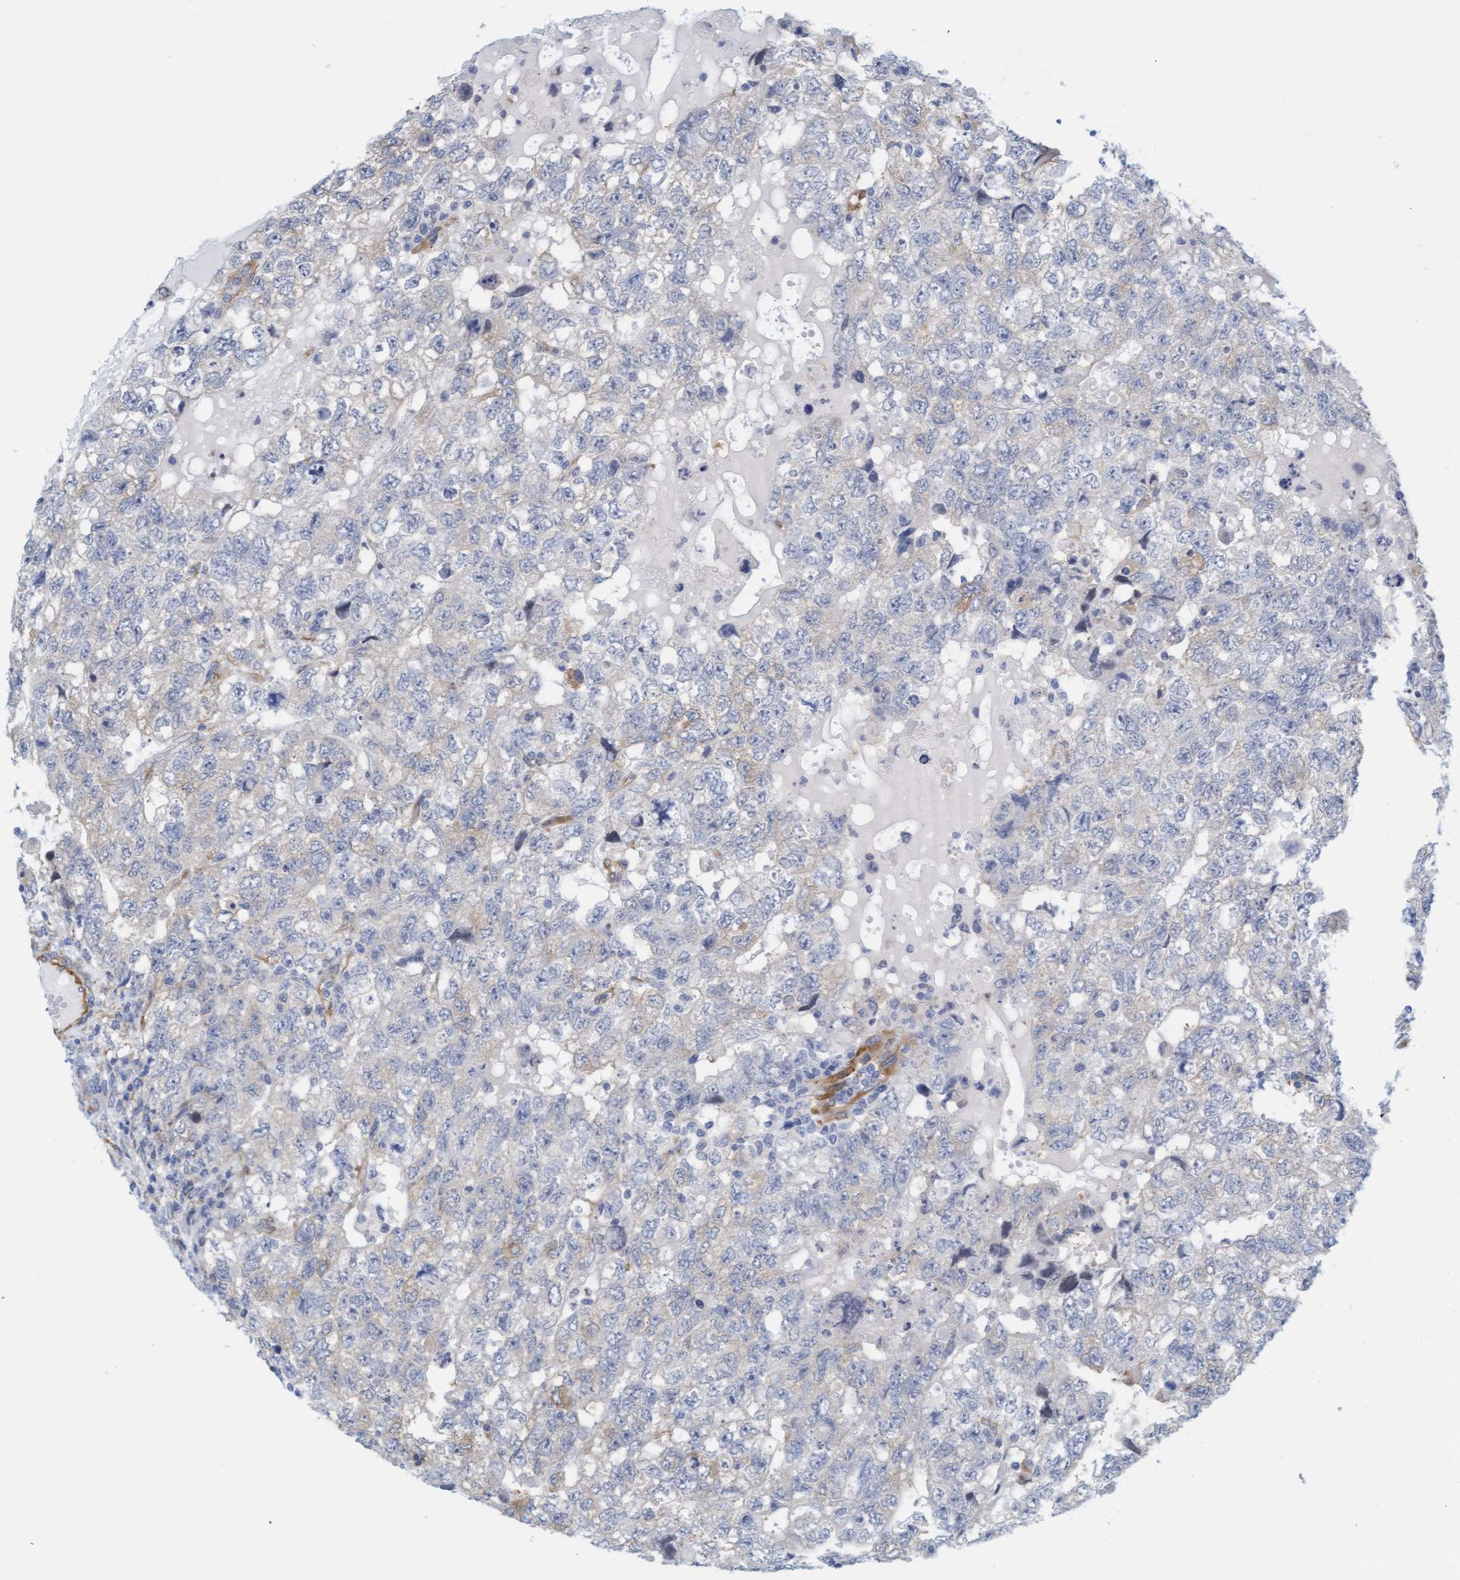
{"staining": {"intensity": "weak", "quantity": "25%-75%", "location": "cytoplasmic/membranous"}, "tissue": "testis cancer", "cell_type": "Tumor cells", "image_type": "cancer", "snomed": [{"axis": "morphology", "description": "Carcinoma, Embryonal, NOS"}, {"axis": "topography", "description": "Testis"}], "caption": "Immunohistochemical staining of embryonal carcinoma (testis) displays low levels of weak cytoplasmic/membranous staining in about 25%-75% of tumor cells.", "gene": "MAP1B", "patient": {"sex": "male", "age": 36}}